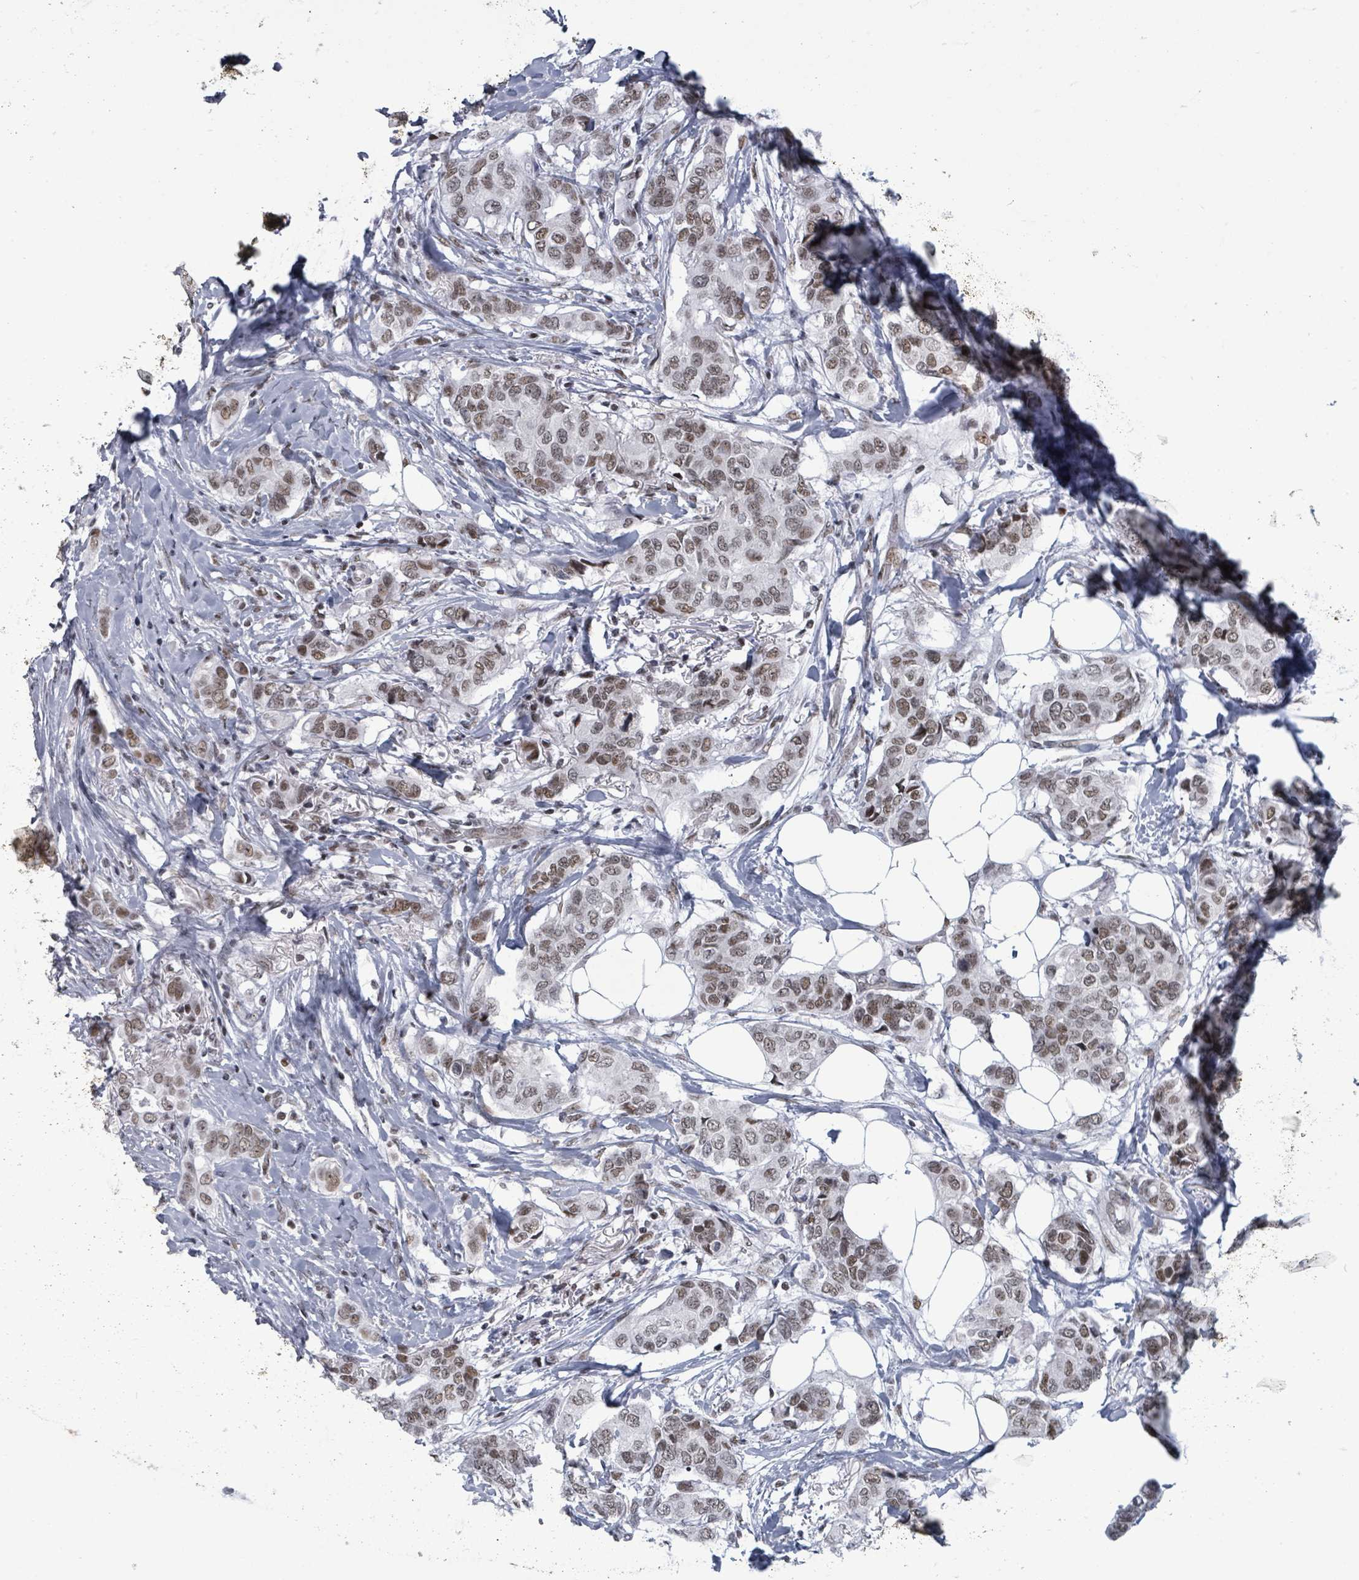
{"staining": {"intensity": "moderate", "quantity": ">75%", "location": "nuclear"}, "tissue": "breast cancer", "cell_type": "Tumor cells", "image_type": "cancer", "snomed": [{"axis": "morphology", "description": "Lobular carcinoma"}, {"axis": "topography", "description": "Breast"}], "caption": "Lobular carcinoma (breast) stained with a brown dye displays moderate nuclear positive staining in about >75% of tumor cells.", "gene": "ERCC5", "patient": {"sex": "female", "age": 51}}